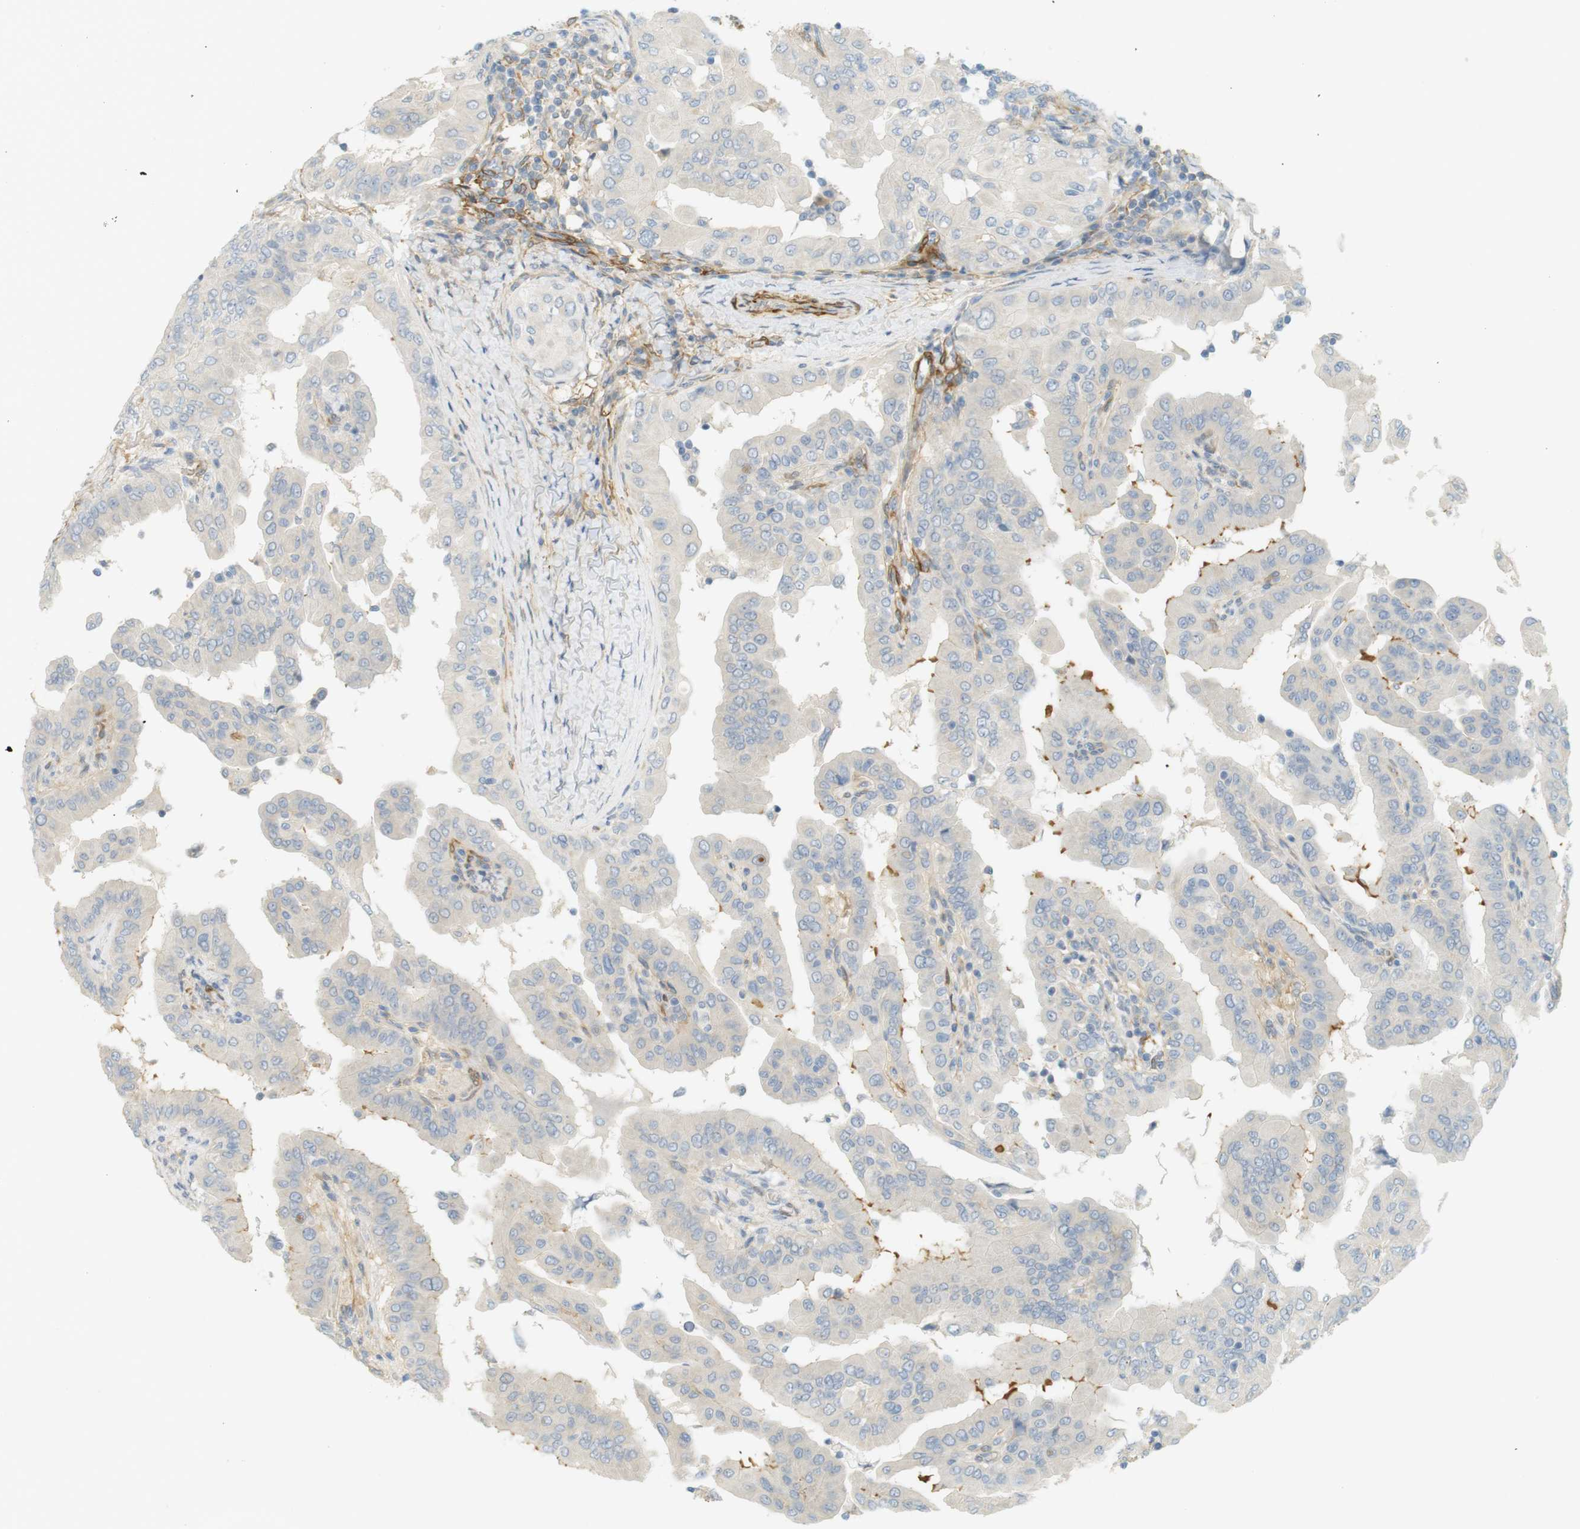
{"staining": {"intensity": "negative", "quantity": "none", "location": "none"}, "tissue": "thyroid cancer", "cell_type": "Tumor cells", "image_type": "cancer", "snomed": [{"axis": "morphology", "description": "Papillary adenocarcinoma, NOS"}, {"axis": "topography", "description": "Thyroid gland"}], "caption": "Immunohistochemical staining of human thyroid cancer (papillary adenocarcinoma) shows no significant staining in tumor cells. Brightfield microscopy of immunohistochemistry stained with DAB (3,3'-diaminobenzidine) (brown) and hematoxylin (blue), captured at high magnification.", "gene": "PDE3A", "patient": {"sex": "male", "age": 33}}